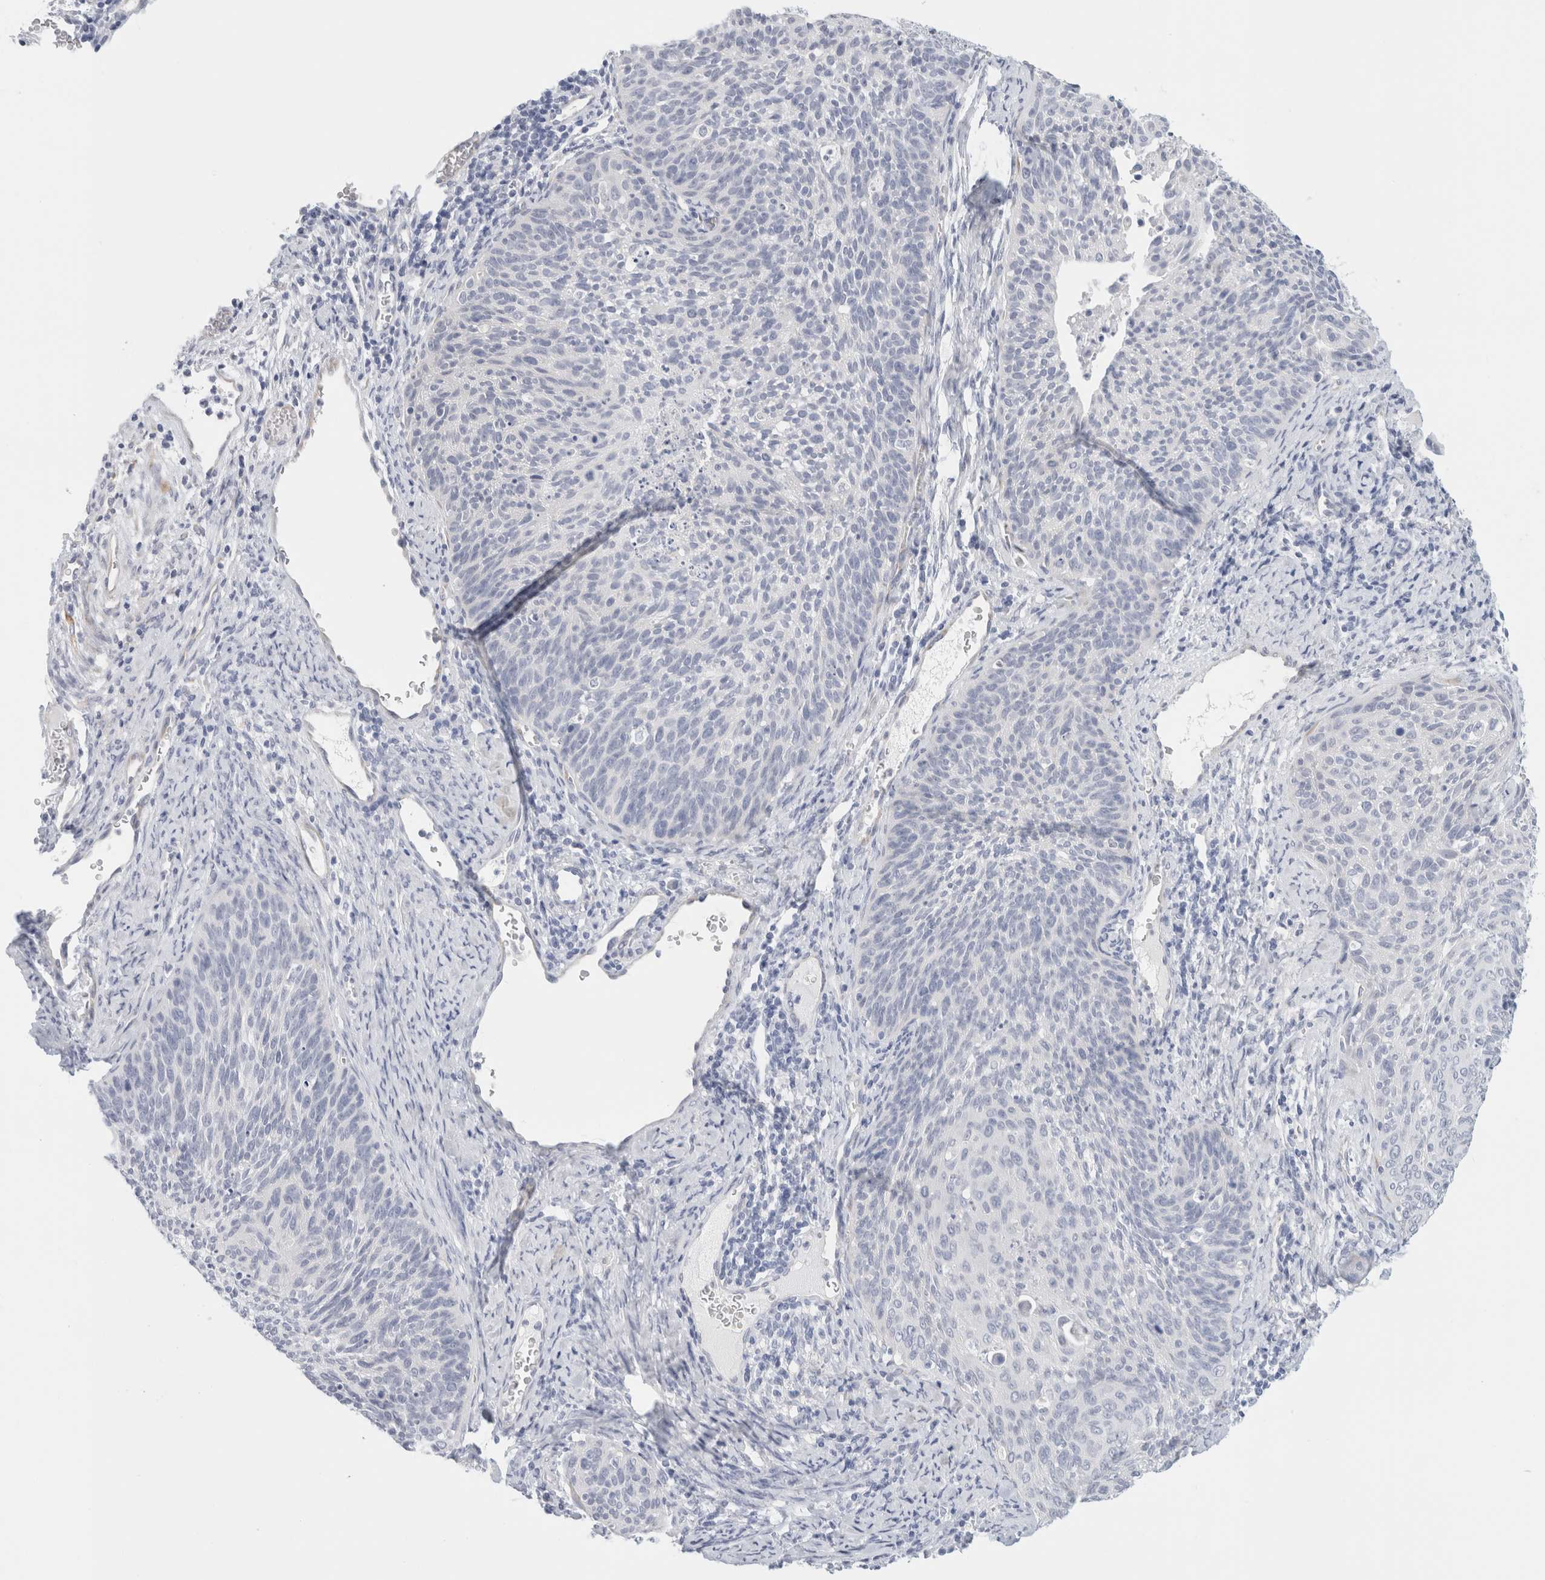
{"staining": {"intensity": "negative", "quantity": "none", "location": "none"}, "tissue": "cervical cancer", "cell_type": "Tumor cells", "image_type": "cancer", "snomed": [{"axis": "morphology", "description": "Squamous cell carcinoma, NOS"}, {"axis": "topography", "description": "Cervix"}], "caption": "Tumor cells show no significant positivity in cervical cancer (squamous cell carcinoma).", "gene": "RTN4", "patient": {"sex": "female", "age": 55}}